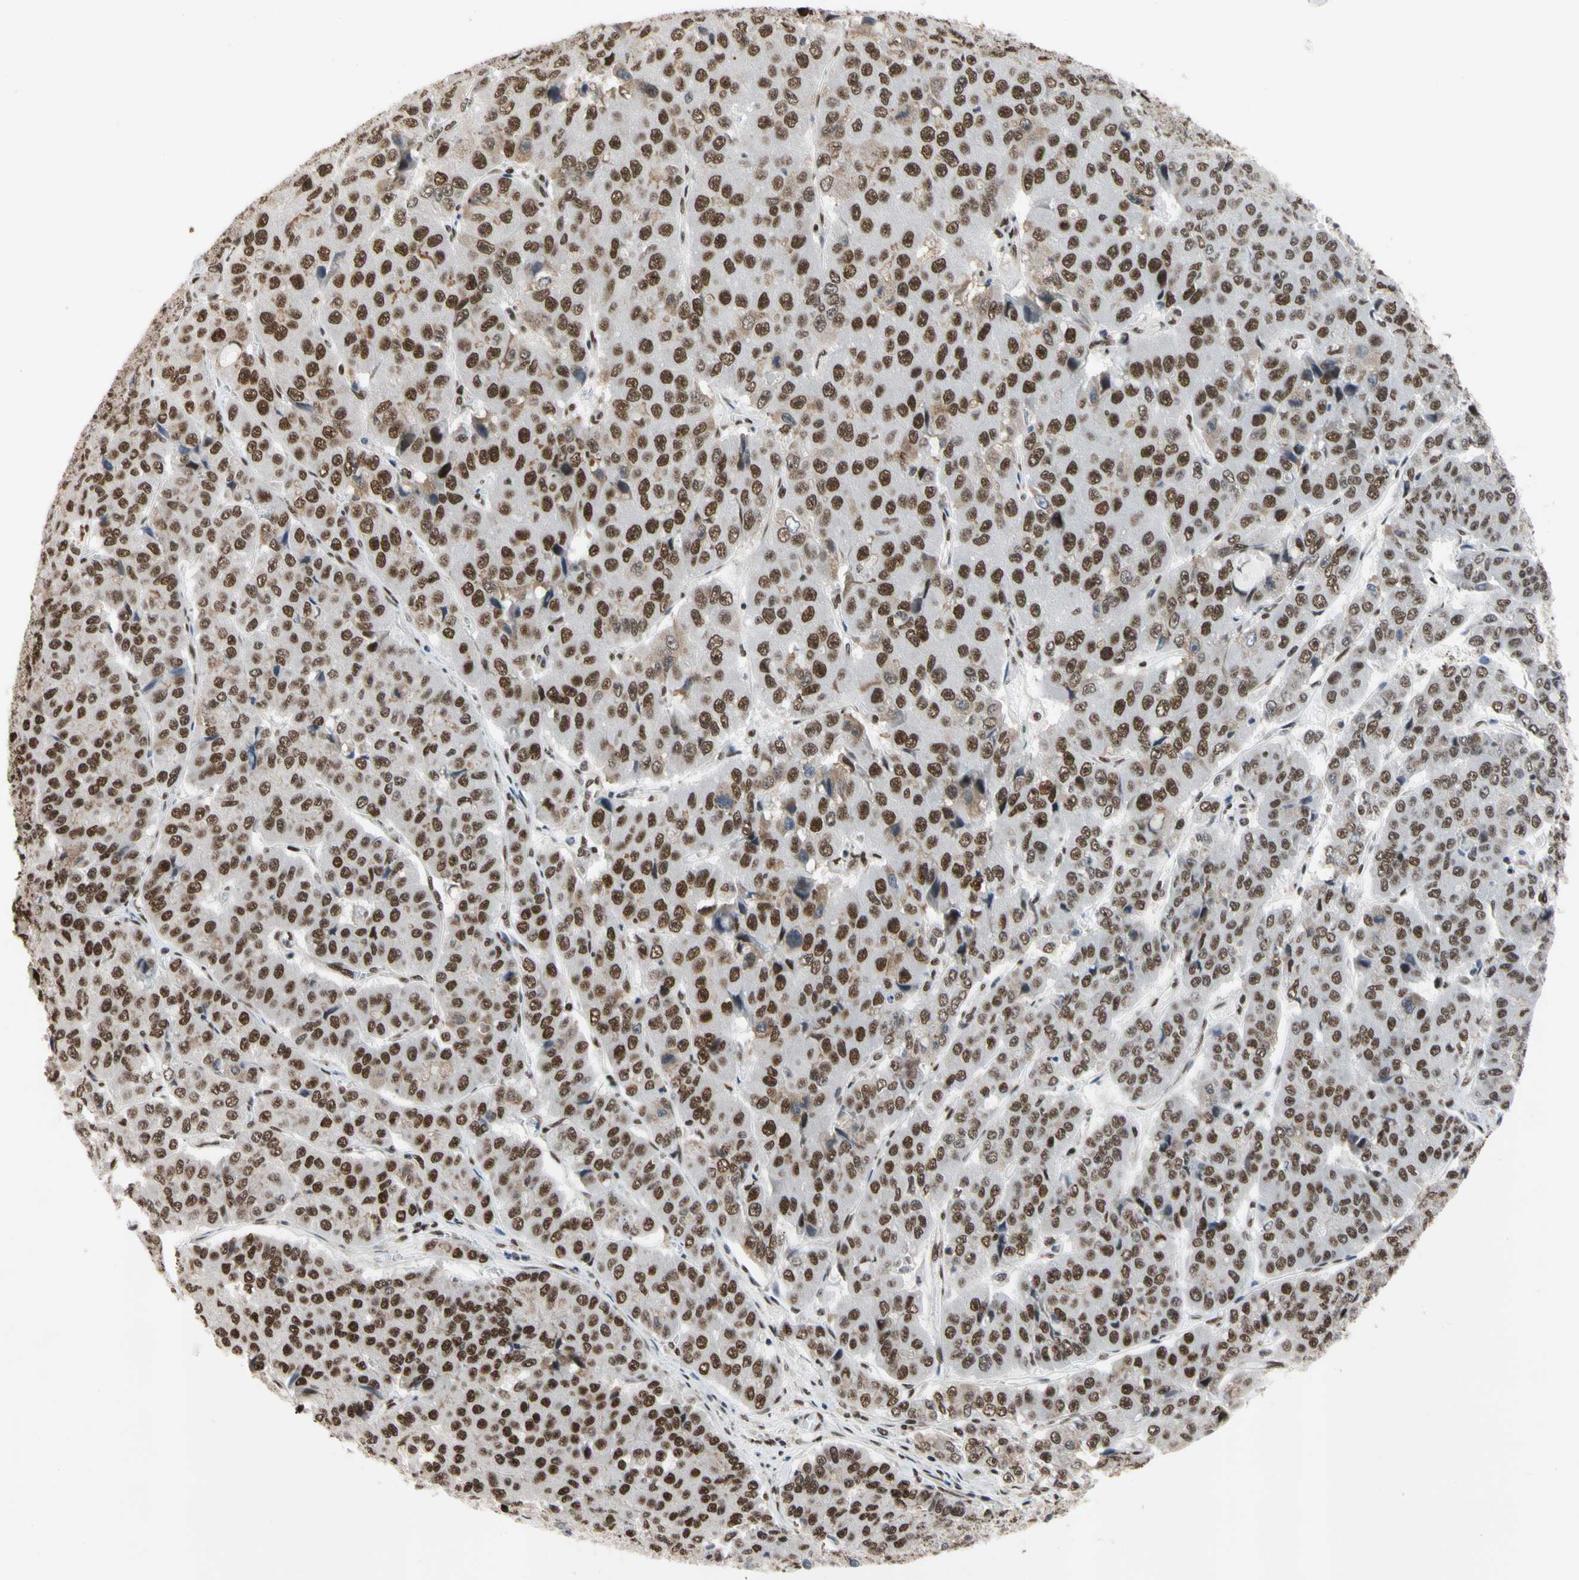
{"staining": {"intensity": "strong", "quantity": ">75%", "location": "nuclear"}, "tissue": "pancreatic cancer", "cell_type": "Tumor cells", "image_type": "cancer", "snomed": [{"axis": "morphology", "description": "Adenocarcinoma, NOS"}, {"axis": "topography", "description": "Pancreas"}], "caption": "The immunohistochemical stain shows strong nuclear expression in tumor cells of pancreatic cancer tissue.", "gene": "FAM98B", "patient": {"sex": "male", "age": 50}}